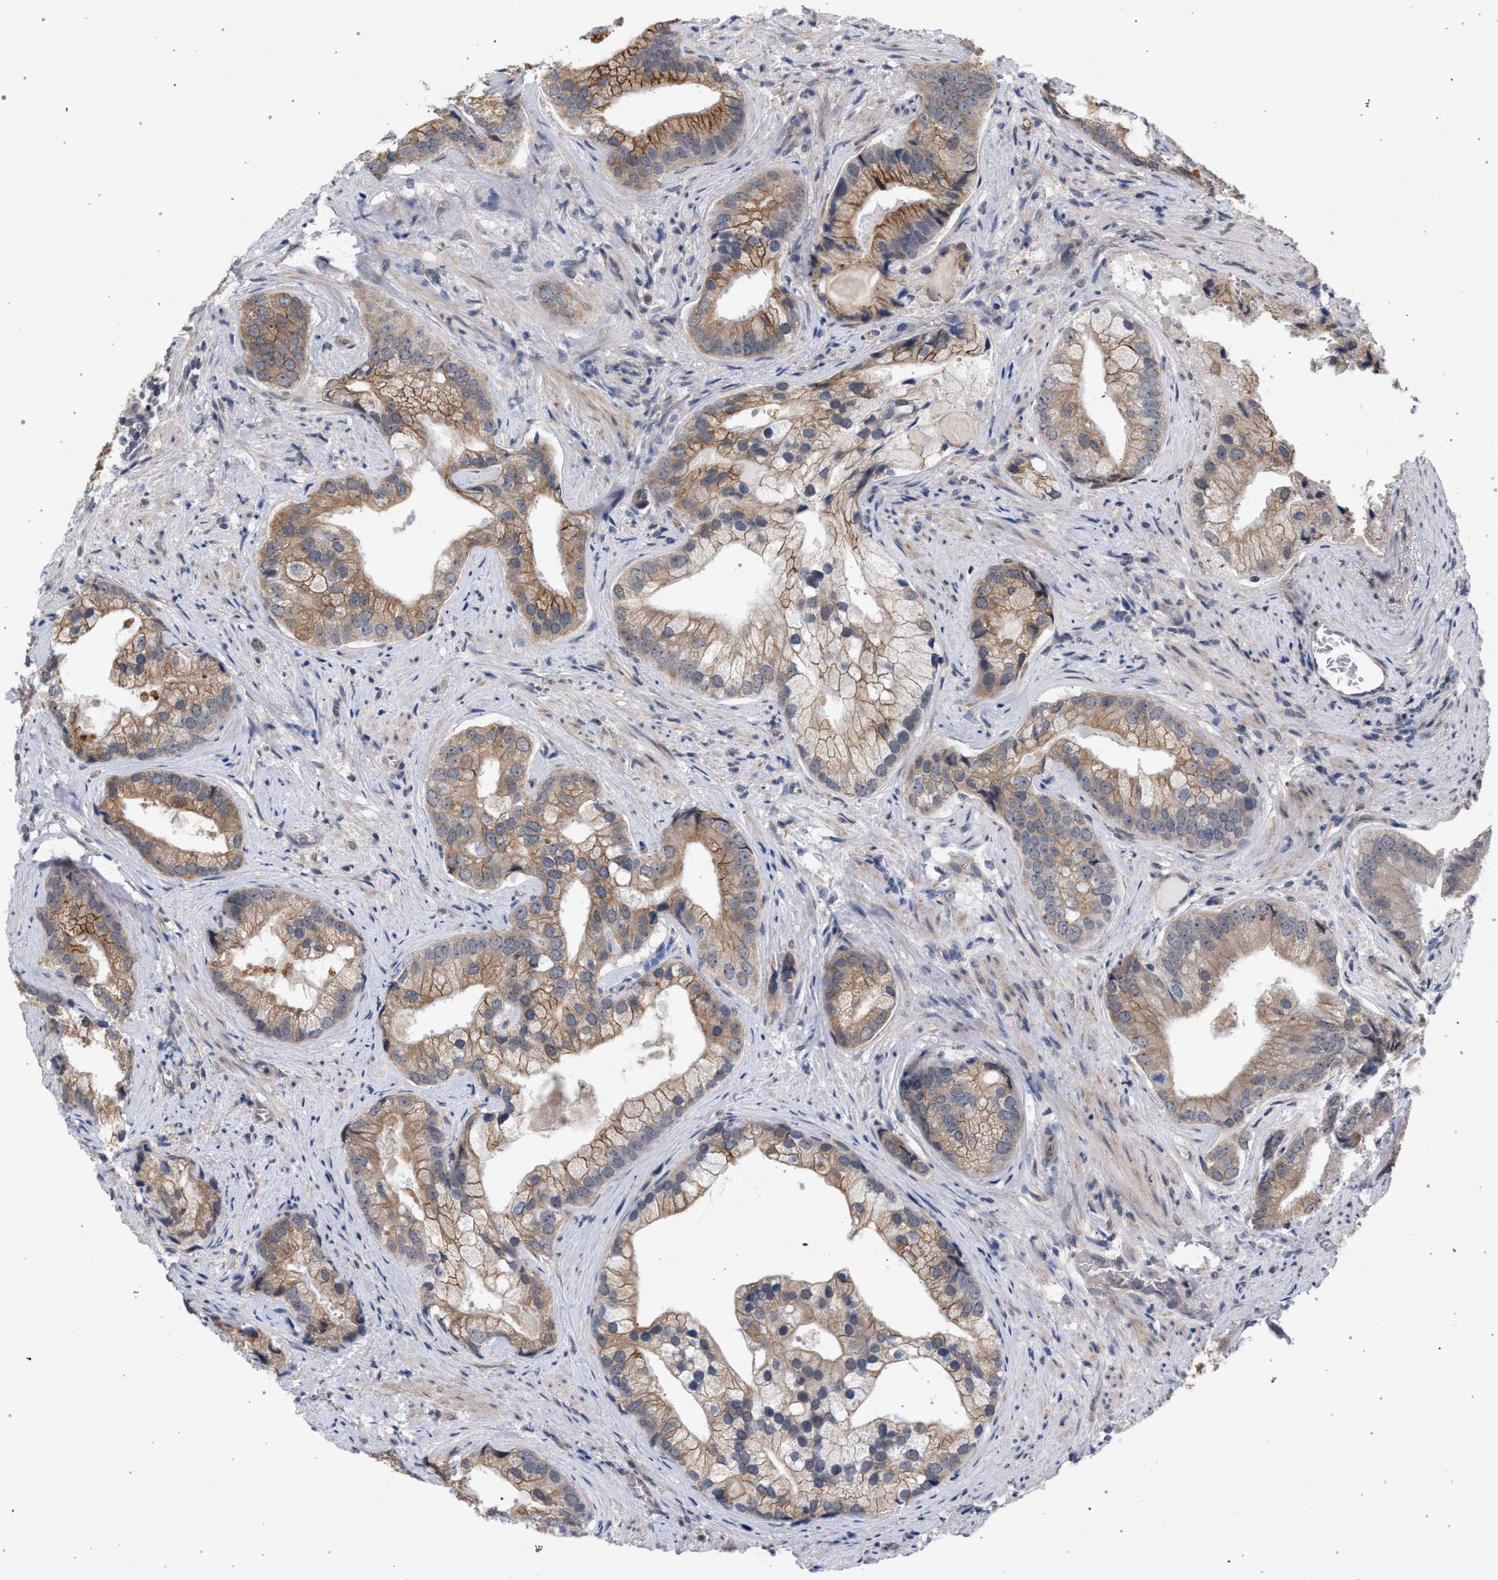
{"staining": {"intensity": "moderate", "quantity": ">75%", "location": "cytoplasmic/membranous"}, "tissue": "prostate cancer", "cell_type": "Tumor cells", "image_type": "cancer", "snomed": [{"axis": "morphology", "description": "Adenocarcinoma, Low grade"}, {"axis": "topography", "description": "Prostate"}], "caption": "Protein analysis of prostate low-grade adenocarcinoma tissue demonstrates moderate cytoplasmic/membranous expression in about >75% of tumor cells.", "gene": "ARPC5L", "patient": {"sex": "male", "age": 71}}